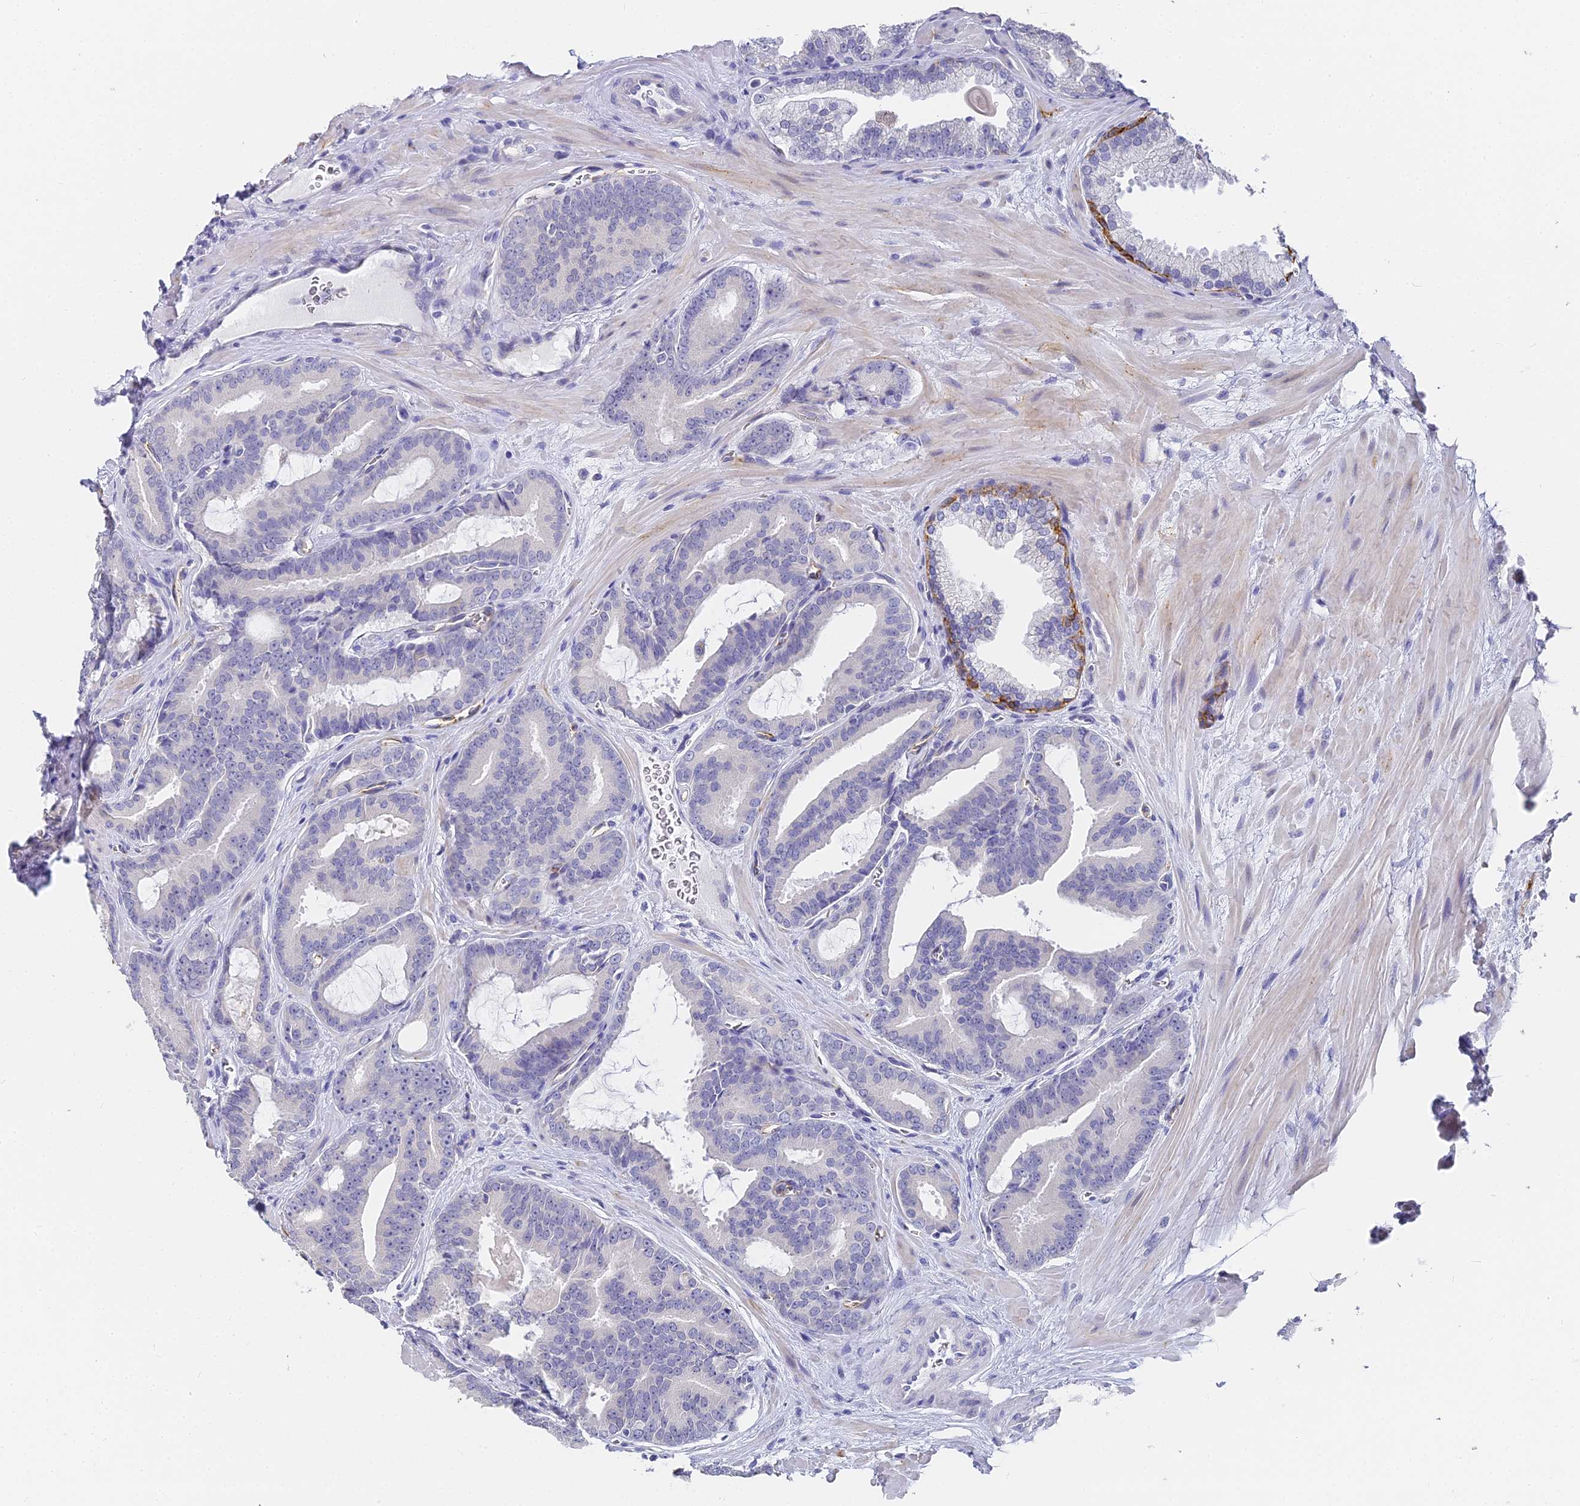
{"staining": {"intensity": "negative", "quantity": "none", "location": "none"}, "tissue": "prostate cancer", "cell_type": "Tumor cells", "image_type": "cancer", "snomed": [{"axis": "morphology", "description": "Adenocarcinoma, High grade"}, {"axis": "topography", "description": "Prostate"}], "caption": "Immunohistochemical staining of human prostate cancer (high-grade adenocarcinoma) displays no significant staining in tumor cells.", "gene": "GJA1", "patient": {"sex": "male", "age": 66}}